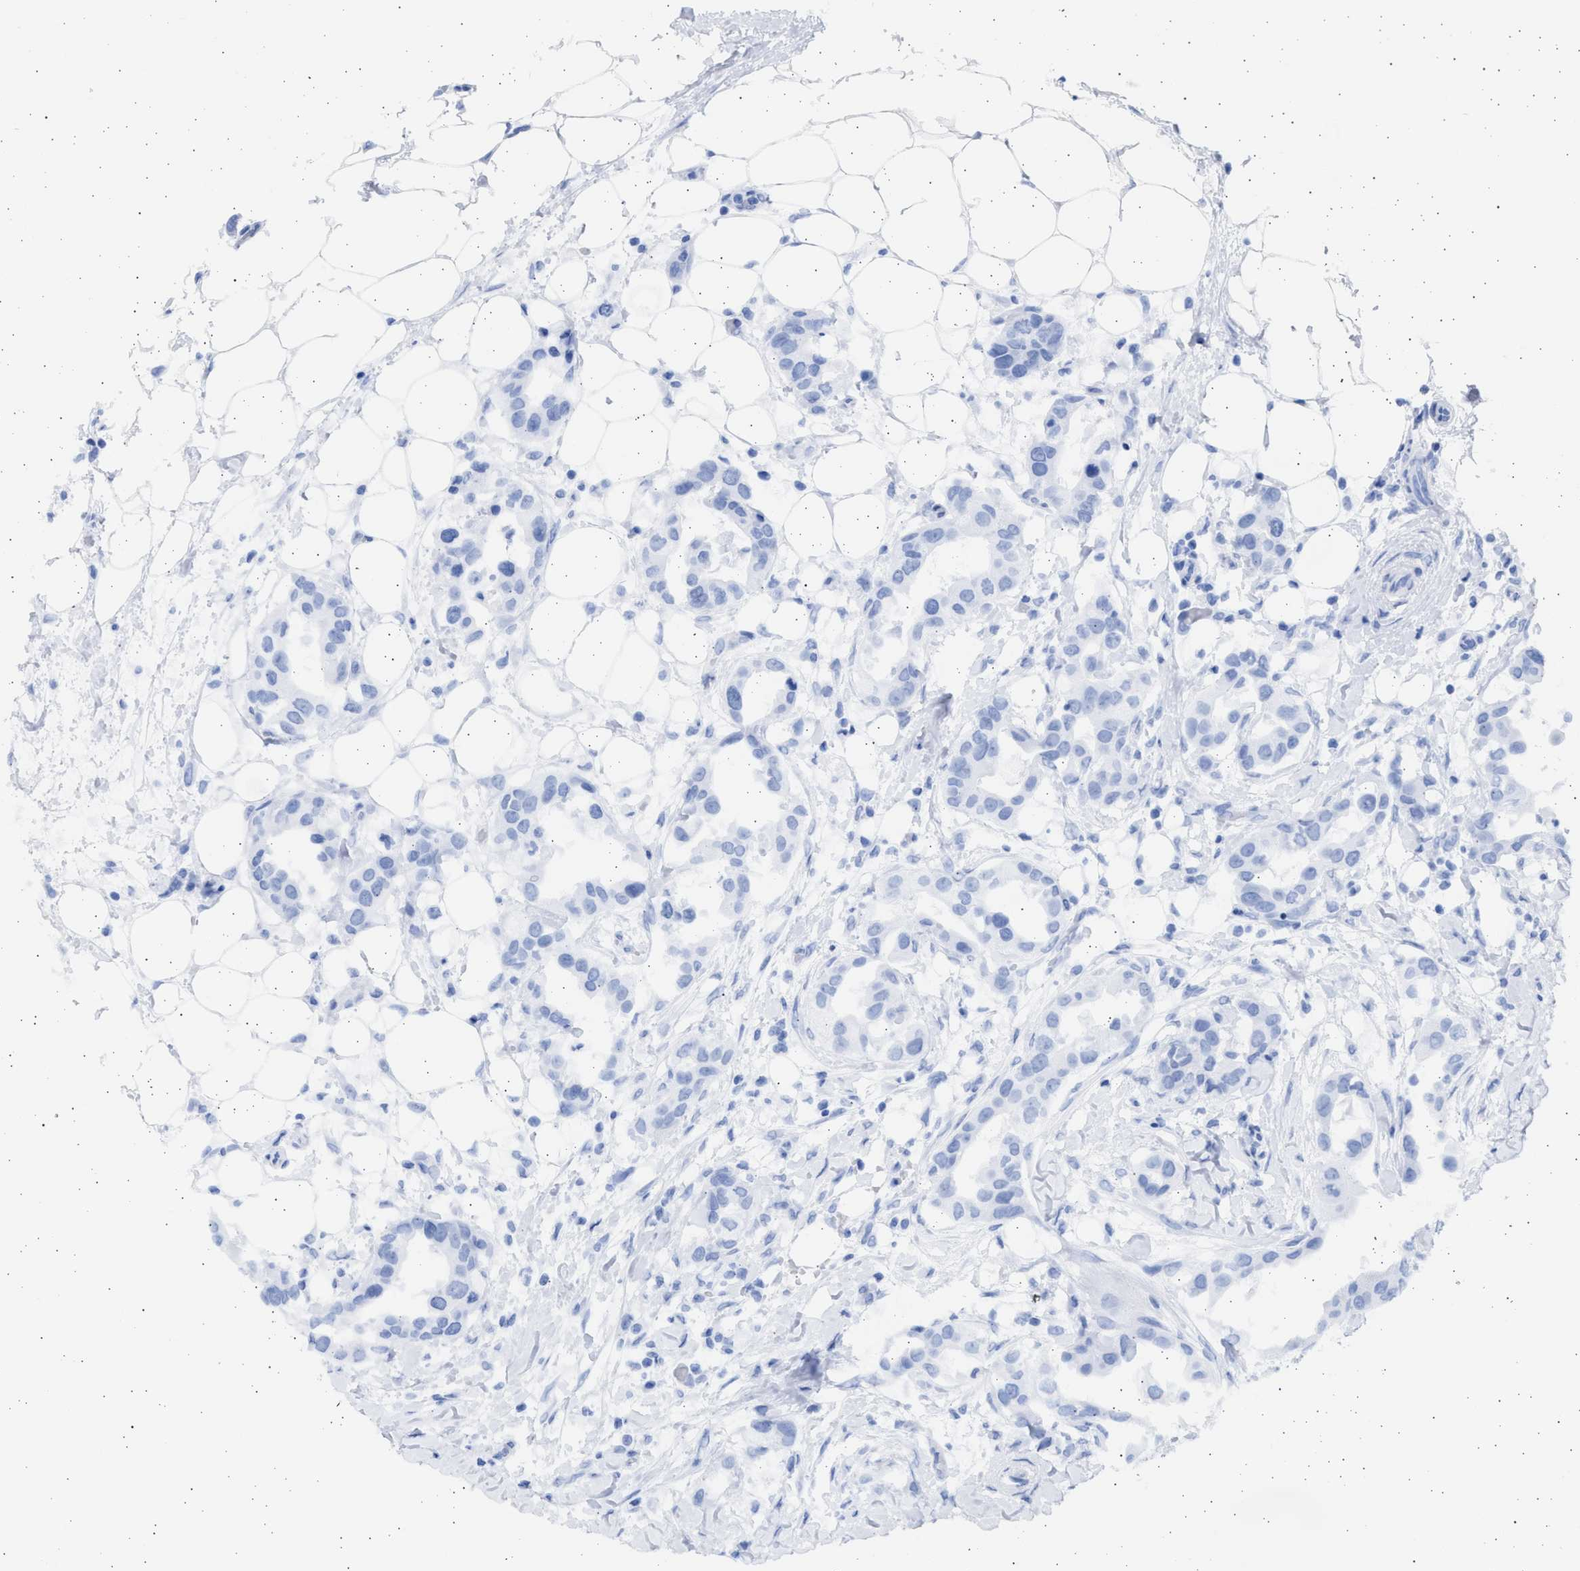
{"staining": {"intensity": "negative", "quantity": "none", "location": "none"}, "tissue": "breast cancer", "cell_type": "Tumor cells", "image_type": "cancer", "snomed": [{"axis": "morphology", "description": "Duct carcinoma"}, {"axis": "topography", "description": "Breast"}], "caption": "There is no significant positivity in tumor cells of breast cancer.", "gene": "ALDOC", "patient": {"sex": "female", "age": 40}}